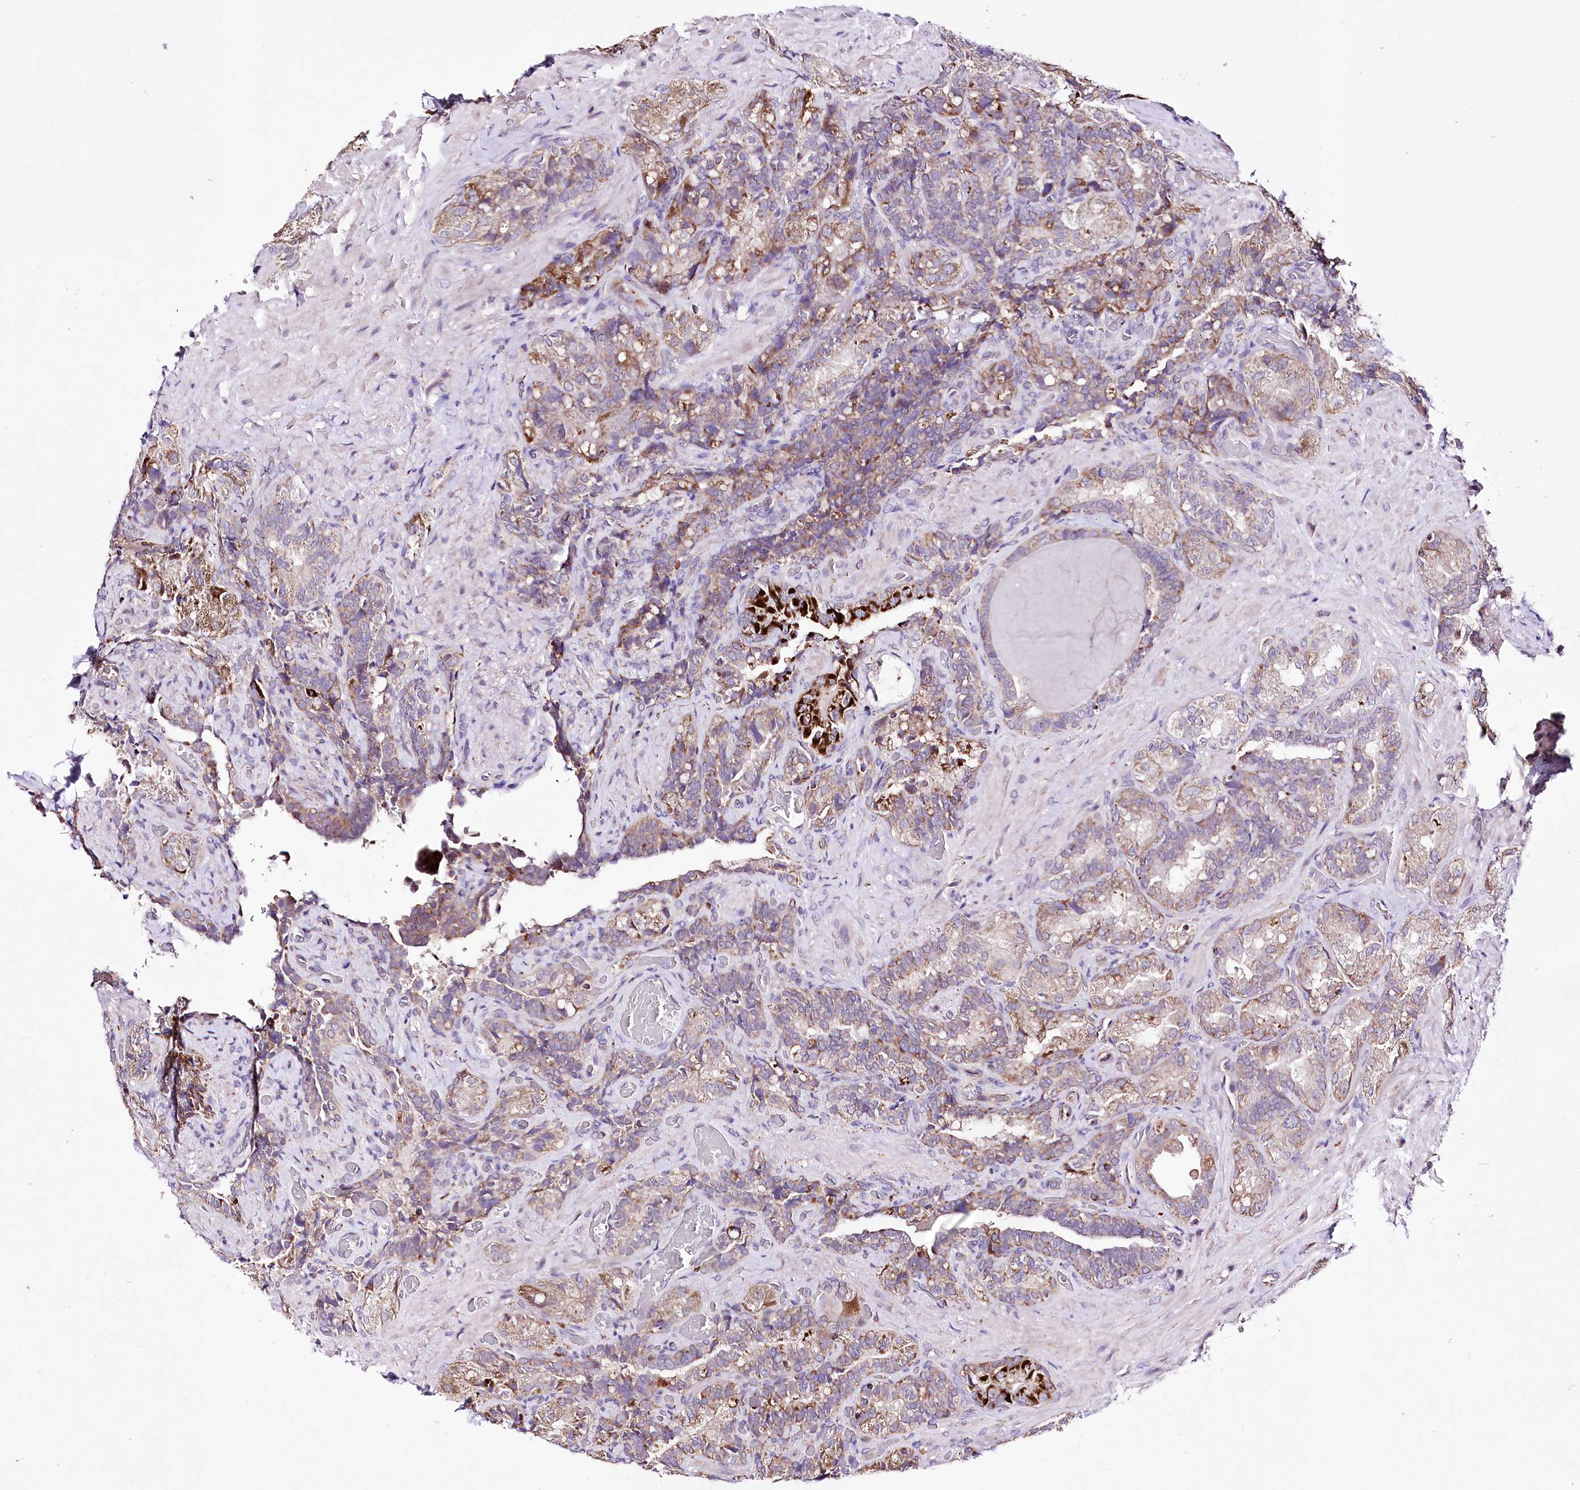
{"staining": {"intensity": "moderate", "quantity": "25%-75%", "location": "cytoplasmic/membranous"}, "tissue": "seminal vesicle", "cell_type": "Glandular cells", "image_type": "normal", "snomed": [{"axis": "morphology", "description": "Normal tissue, NOS"}, {"axis": "topography", "description": "Prostate and seminal vesicle, NOS"}, {"axis": "topography", "description": "Prostate"}, {"axis": "topography", "description": "Seminal veicle"}], "caption": "Immunohistochemical staining of unremarkable seminal vesicle shows medium levels of moderate cytoplasmic/membranous expression in approximately 25%-75% of glandular cells.", "gene": "ATE1", "patient": {"sex": "male", "age": 67}}